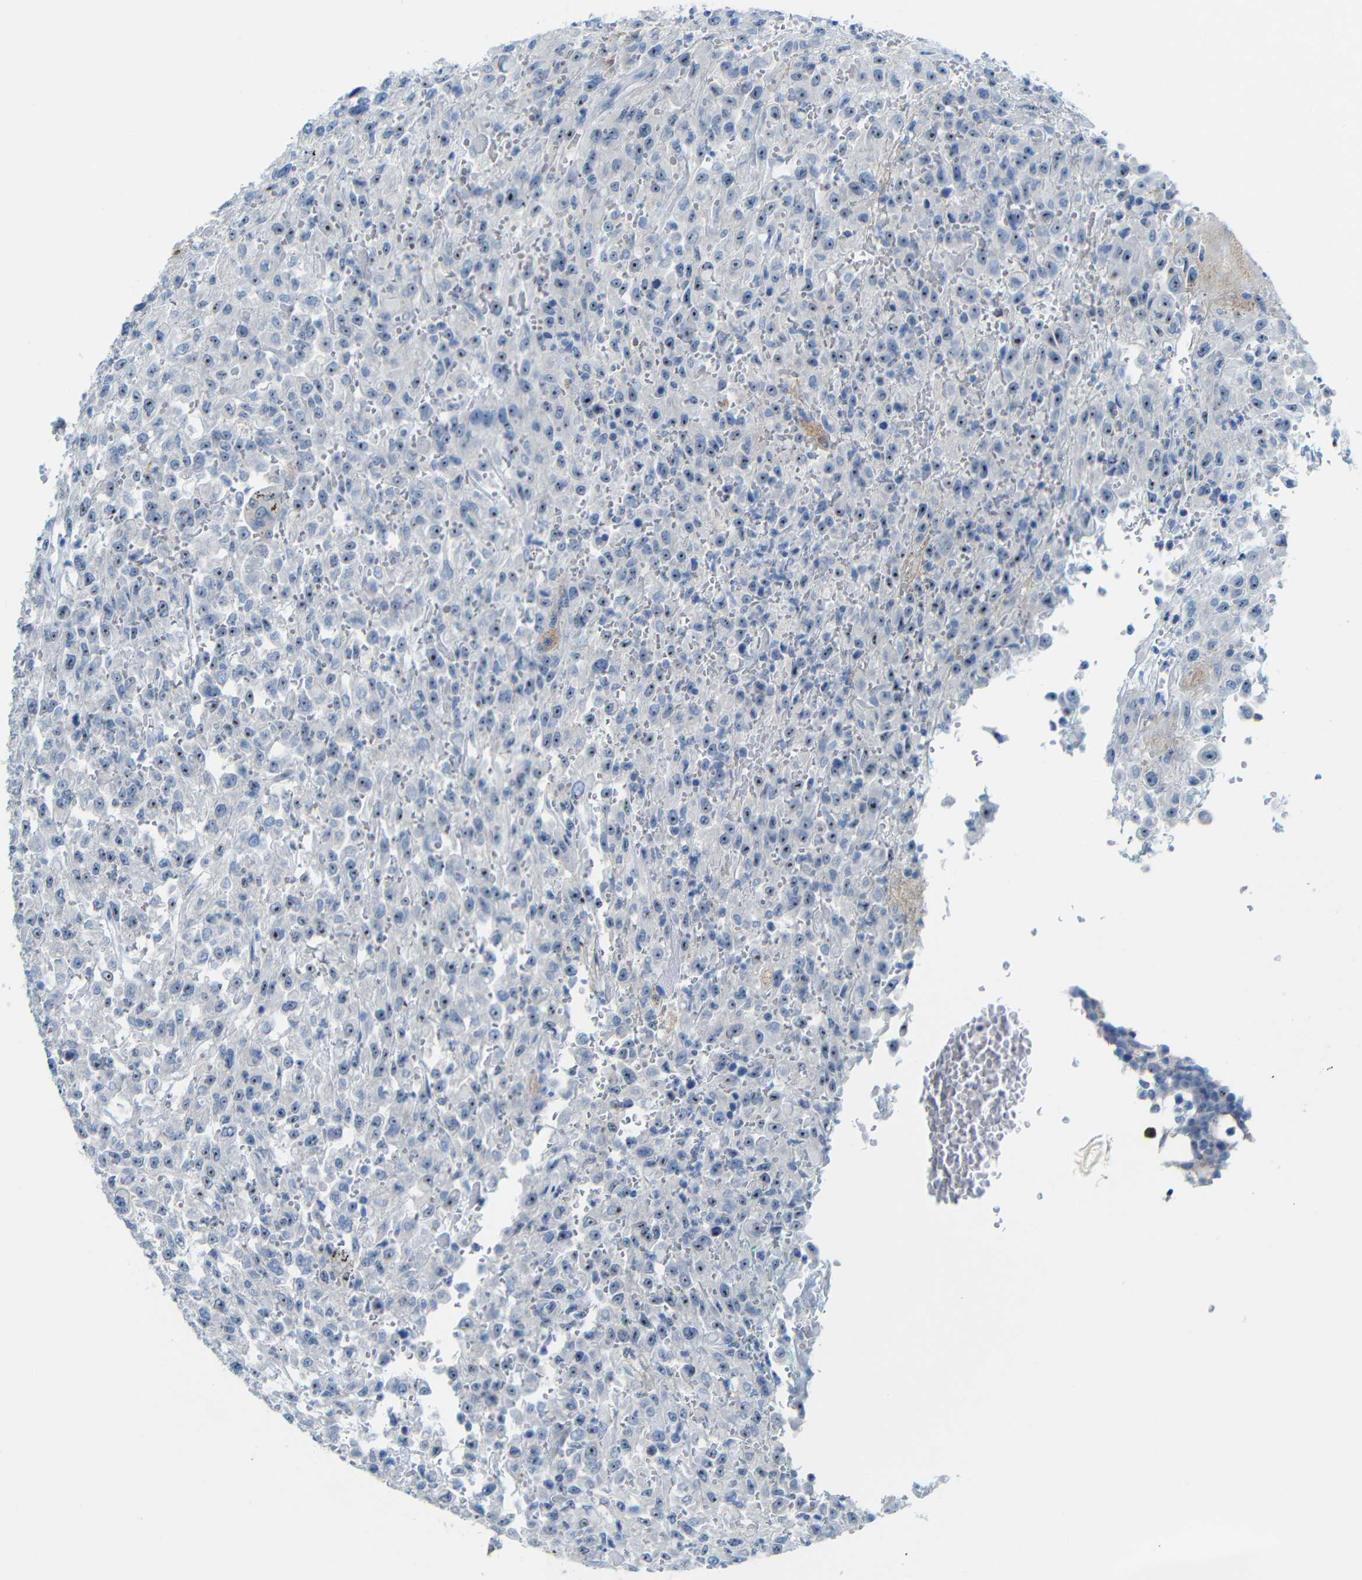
{"staining": {"intensity": "strong", "quantity": ">75%", "location": "nuclear"}, "tissue": "urothelial cancer", "cell_type": "Tumor cells", "image_type": "cancer", "snomed": [{"axis": "morphology", "description": "Urothelial carcinoma, High grade"}, {"axis": "topography", "description": "Urinary bladder"}], "caption": "Urothelial cancer tissue demonstrates strong nuclear staining in approximately >75% of tumor cells", "gene": "C1orf210", "patient": {"sex": "male", "age": 46}}